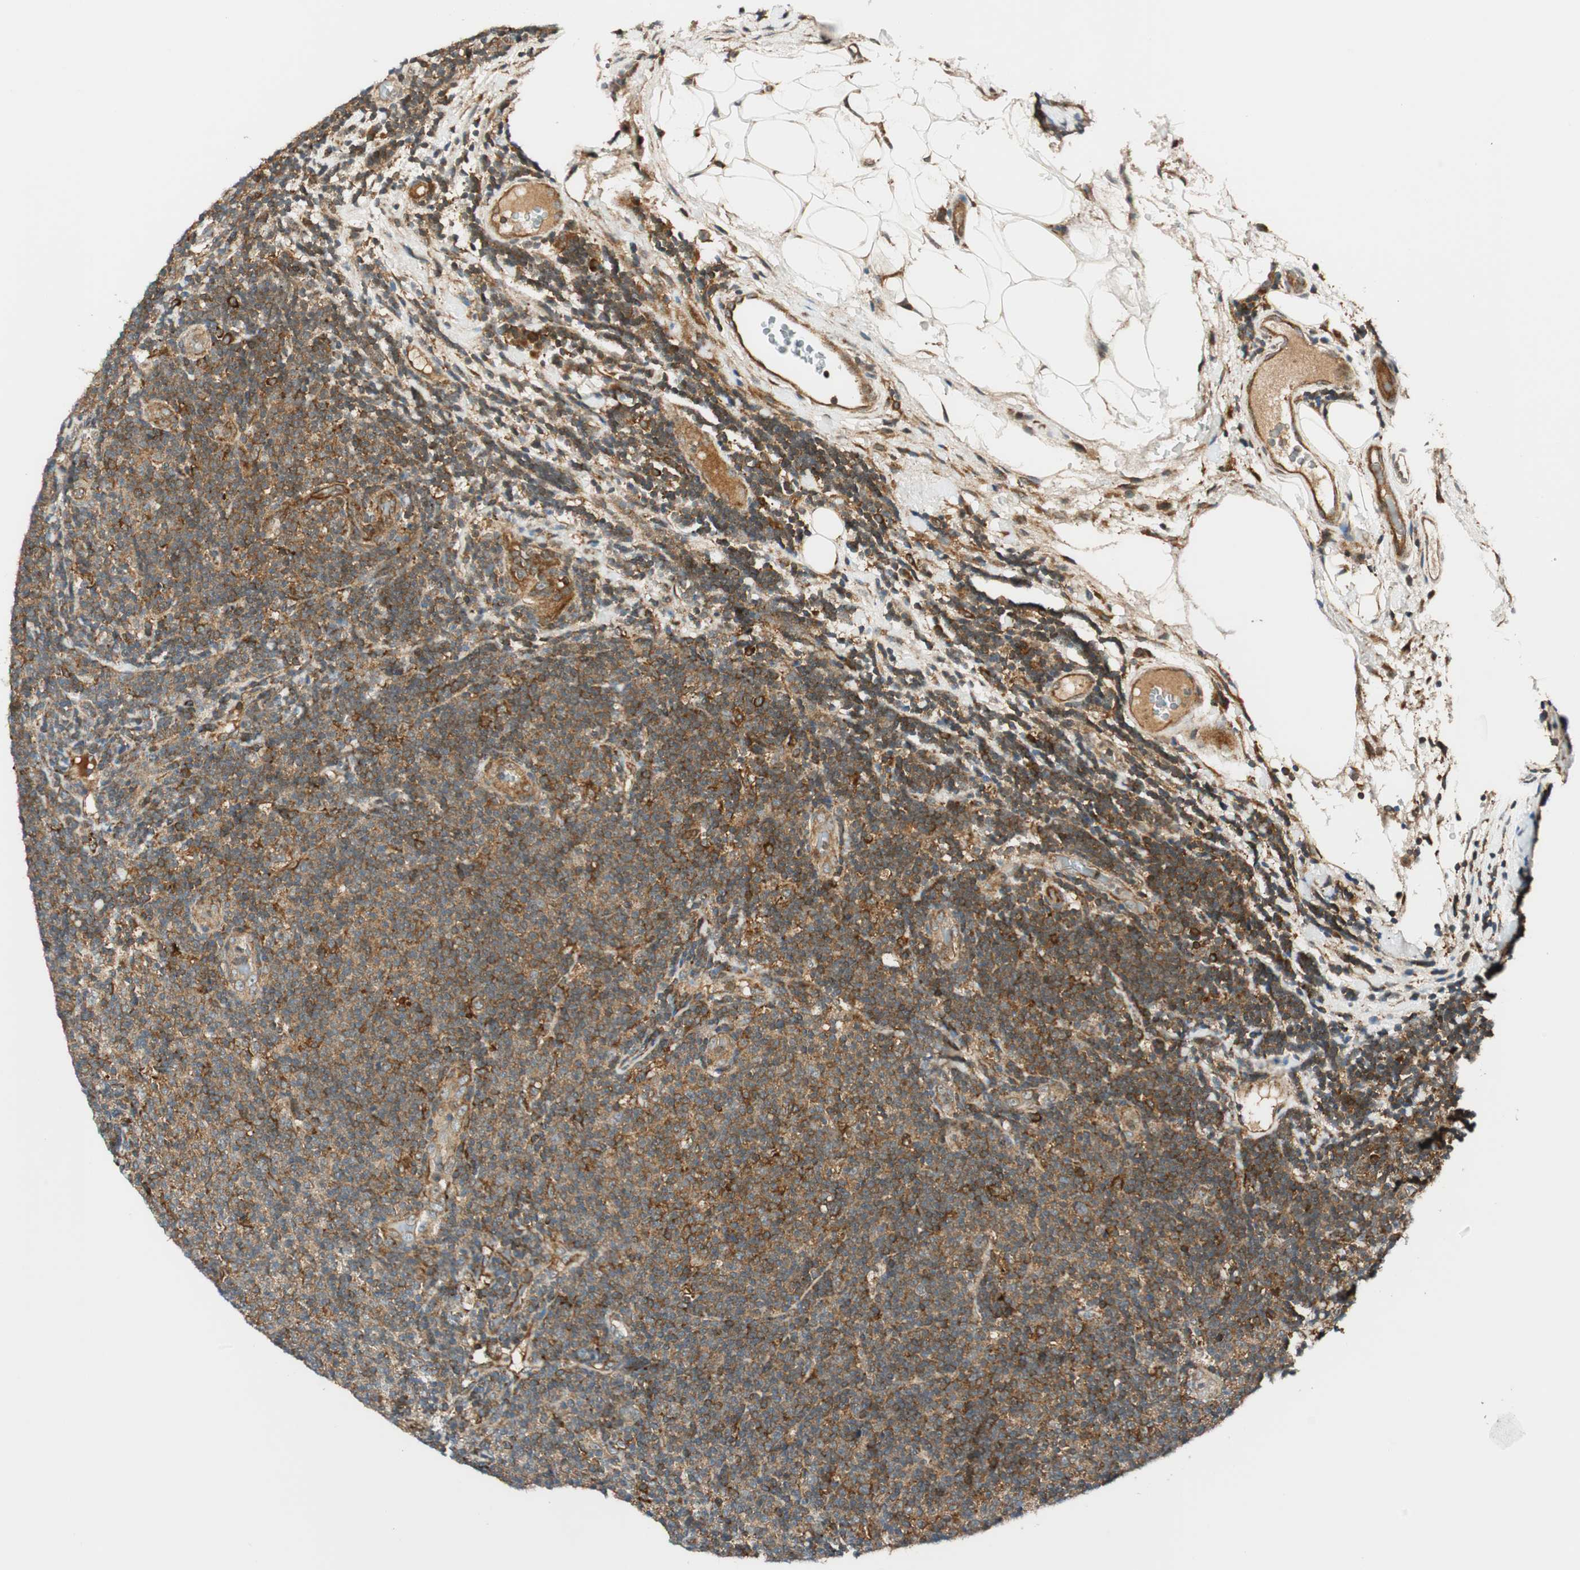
{"staining": {"intensity": "strong", "quantity": ">75%", "location": "cytoplasmic/membranous"}, "tissue": "lymphoma", "cell_type": "Tumor cells", "image_type": "cancer", "snomed": [{"axis": "morphology", "description": "Malignant lymphoma, non-Hodgkin's type, Low grade"}, {"axis": "topography", "description": "Lymph node"}], "caption": "A micrograph showing strong cytoplasmic/membranous expression in about >75% of tumor cells in lymphoma, as visualized by brown immunohistochemical staining.", "gene": "ABI1", "patient": {"sex": "male", "age": 83}}